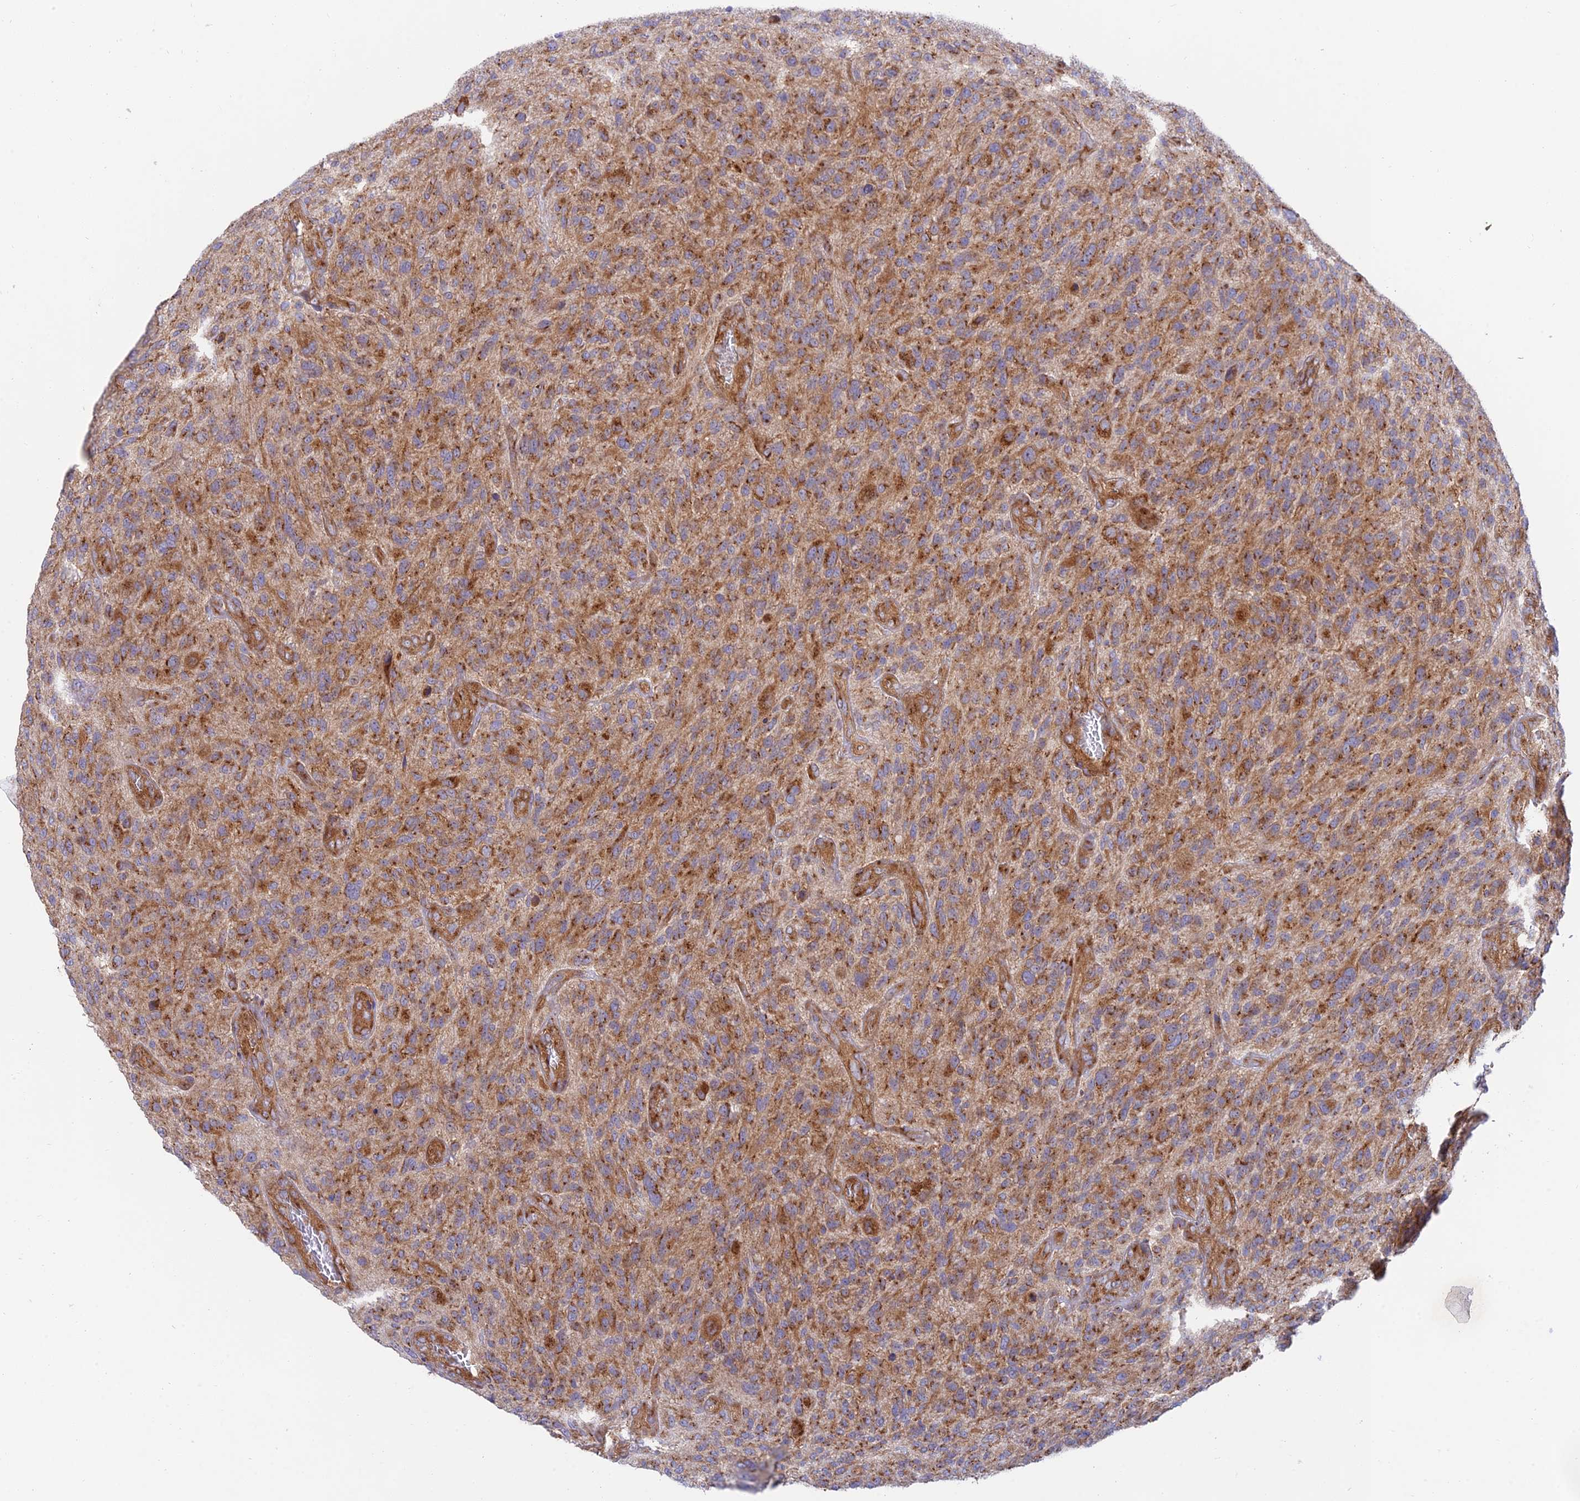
{"staining": {"intensity": "moderate", "quantity": ">75%", "location": "cytoplasmic/membranous"}, "tissue": "glioma", "cell_type": "Tumor cells", "image_type": "cancer", "snomed": [{"axis": "morphology", "description": "Glioma, malignant, High grade"}, {"axis": "topography", "description": "Brain"}], "caption": "Tumor cells reveal medium levels of moderate cytoplasmic/membranous expression in about >75% of cells in human glioma. (Brightfield microscopy of DAB IHC at high magnification).", "gene": "GOLGA3", "patient": {"sex": "male", "age": 47}}